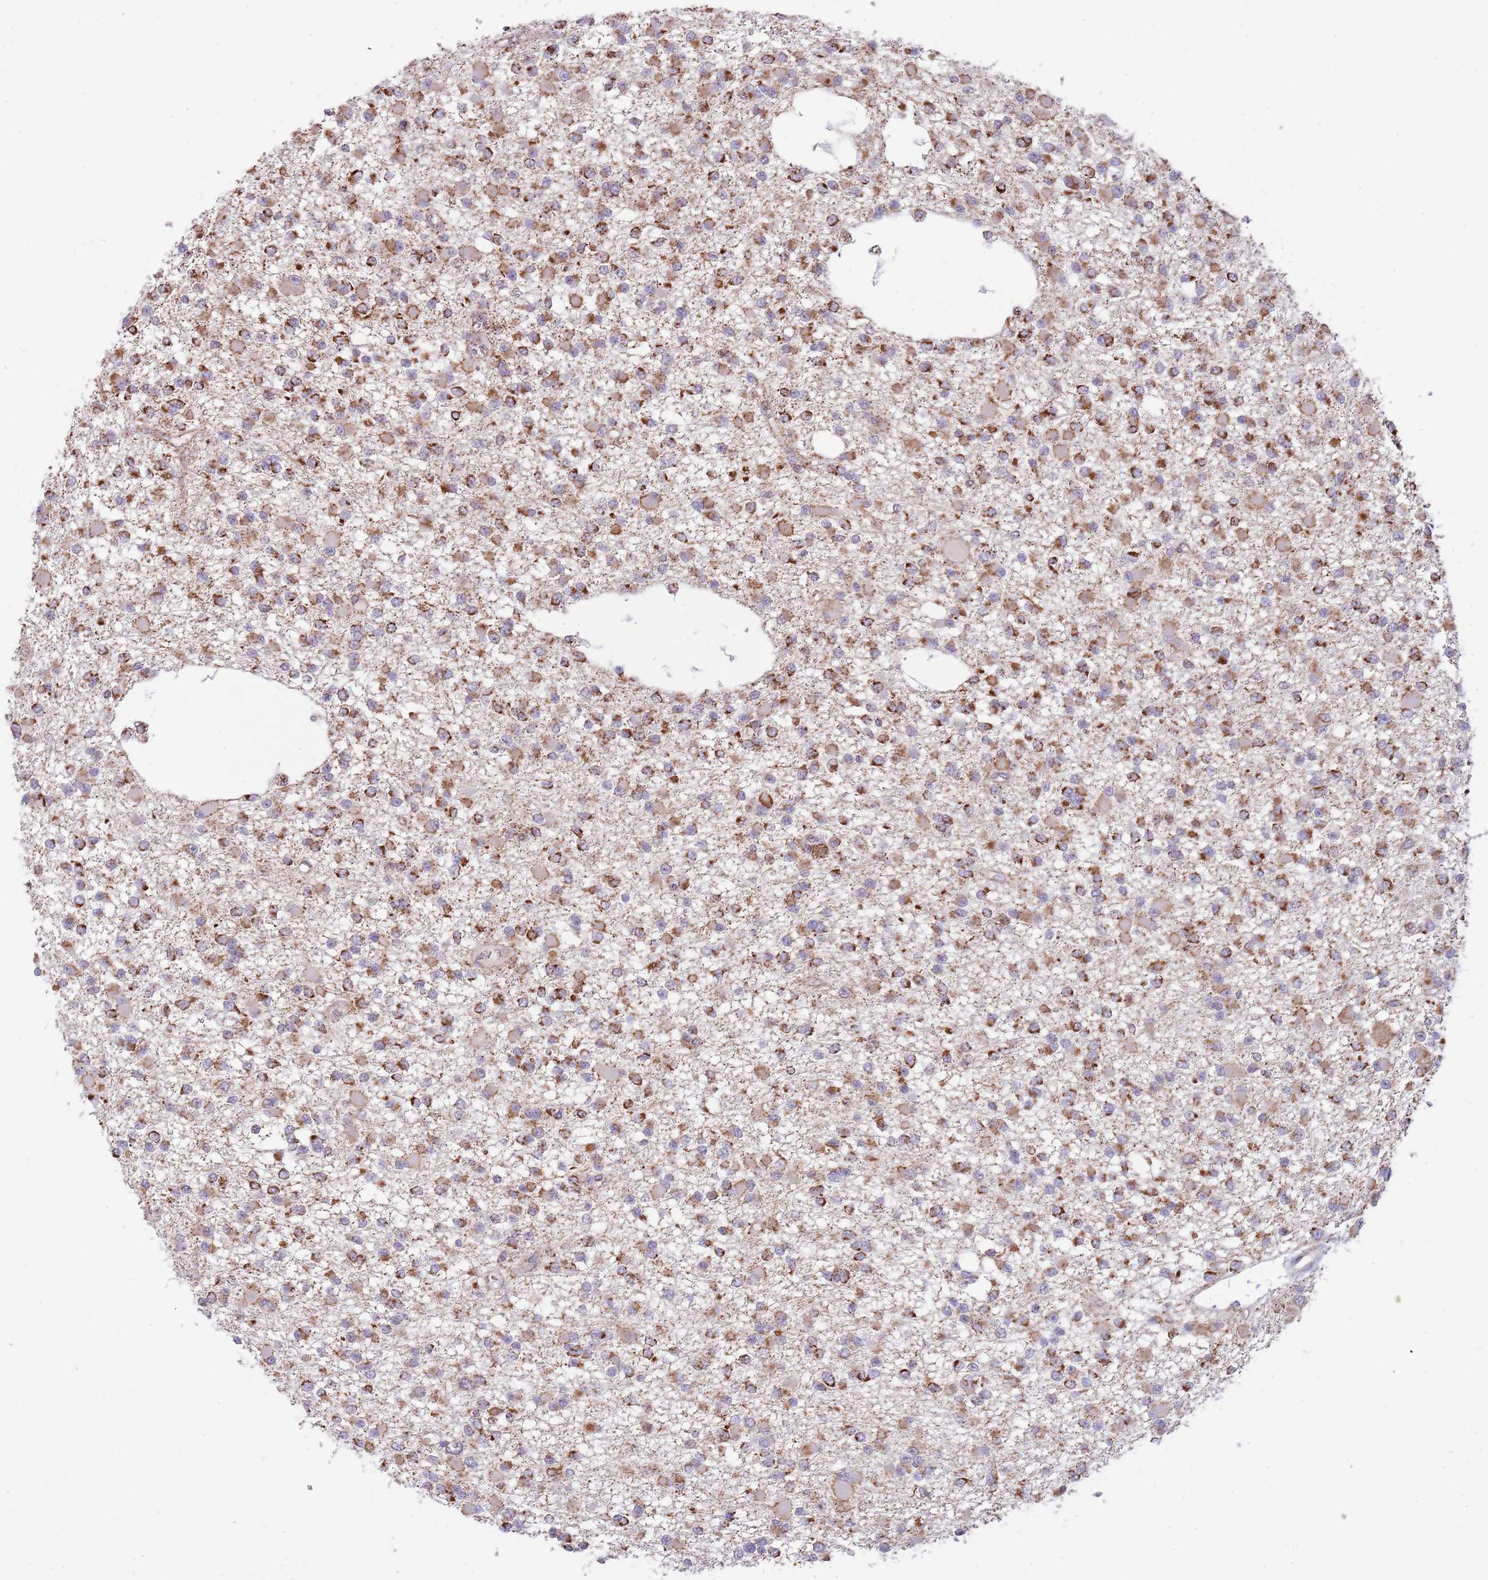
{"staining": {"intensity": "strong", "quantity": ">75%", "location": "cytoplasmic/membranous"}, "tissue": "glioma", "cell_type": "Tumor cells", "image_type": "cancer", "snomed": [{"axis": "morphology", "description": "Glioma, malignant, Low grade"}, {"axis": "topography", "description": "Brain"}], "caption": "IHC image of human low-grade glioma (malignant) stained for a protein (brown), which shows high levels of strong cytoplasmic/membranous positivity in about >75% of tumor cells.", "gene": "LHX6", "patient": {"sex": "female", "age": 22}}